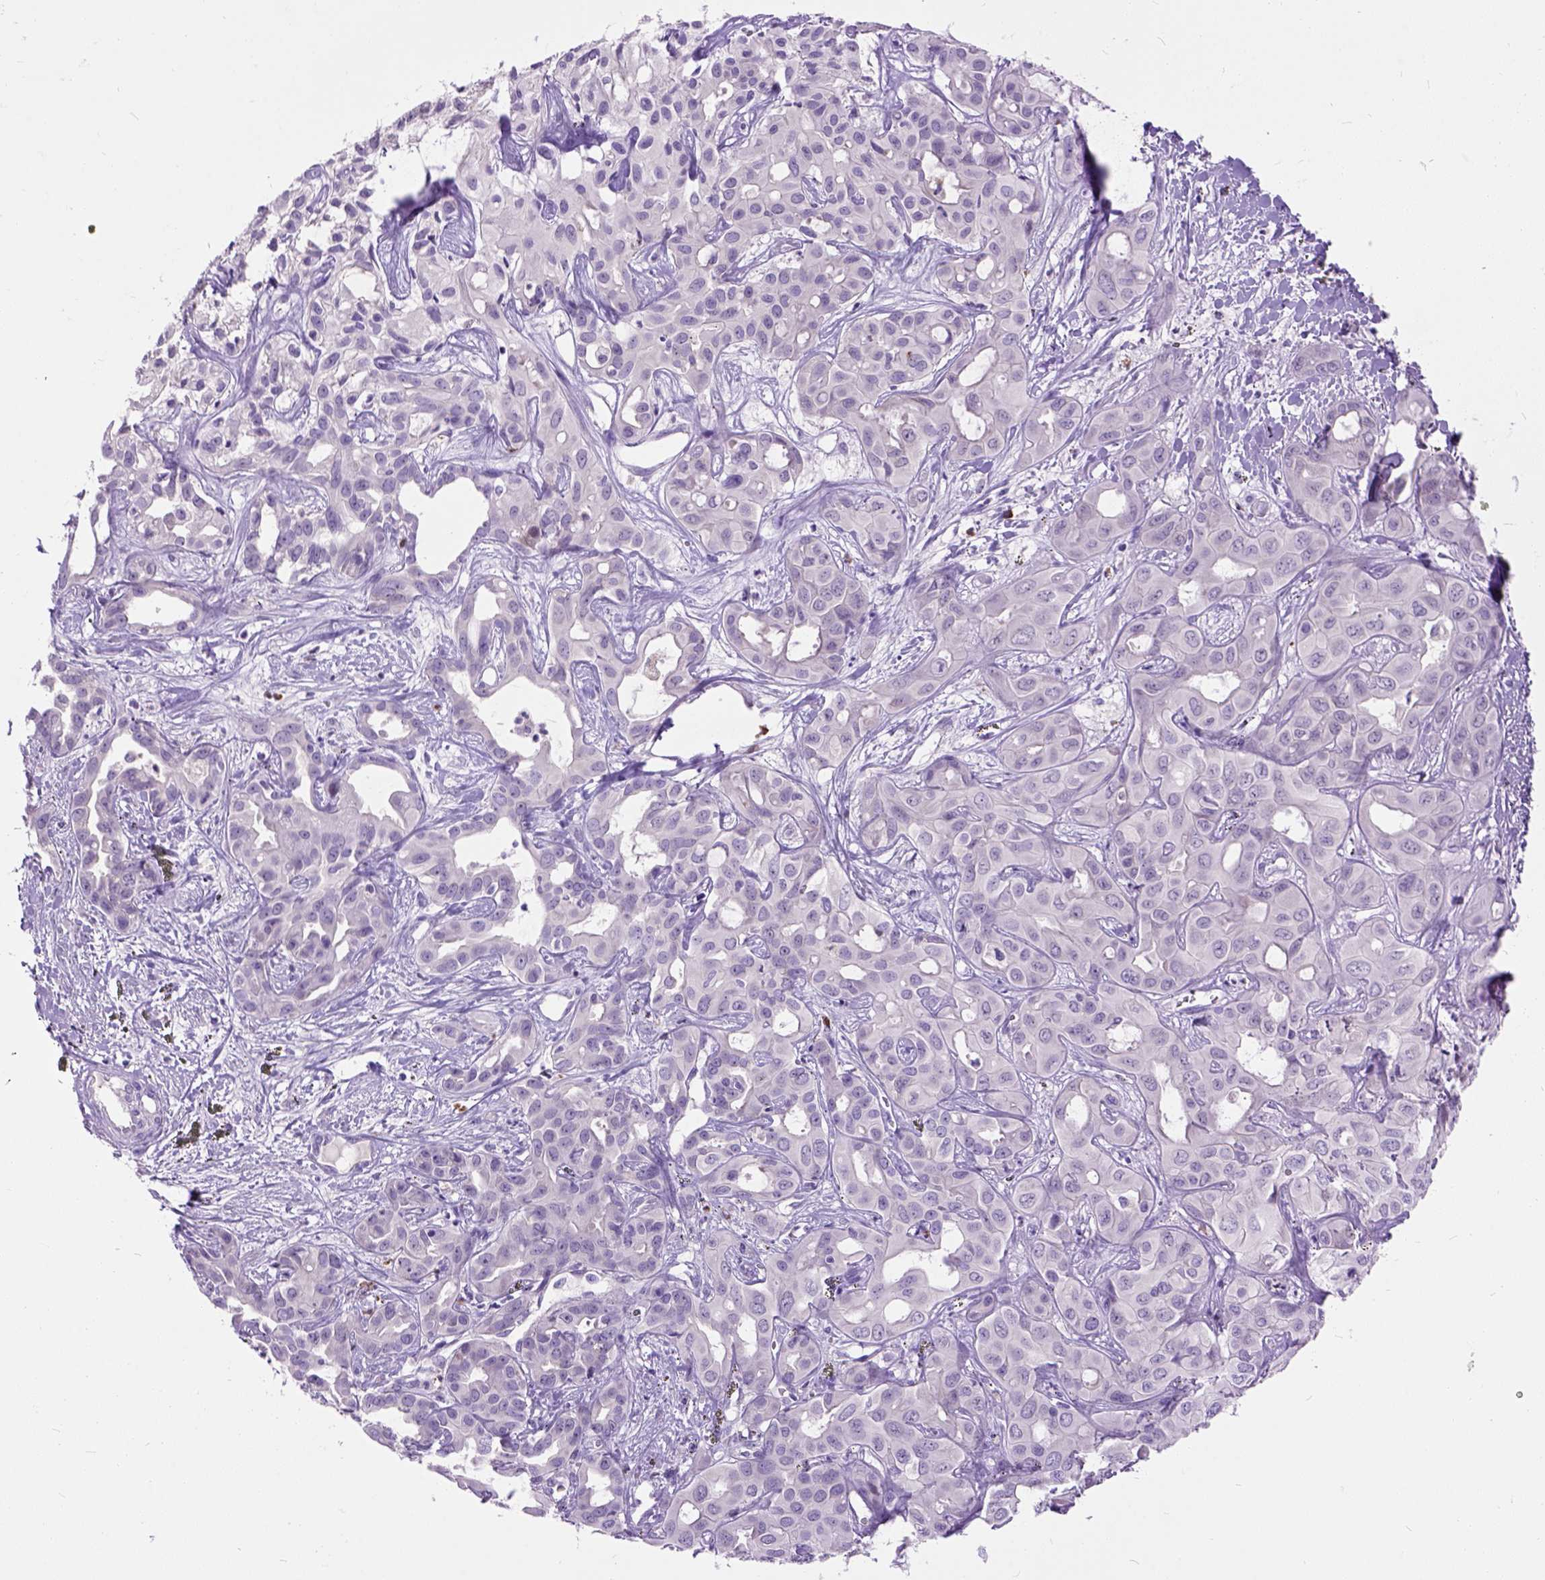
{"staining": {"intensity": "negative", "quantity": "none", "location": "none"}, "tissue": "liver cancer", "cell_type": "Tumor cells", "image_type": "cancer", "snomed": [{"axis": "morphology", "description": "Cholangiocarcinoma"}, {"axis": "topography", "description": "Liver"}], "caption": "The photomicrograph demonstrates no significant positivity in tumor cells of cholangiocarcinoma (liver). The staining is performed using DAB brown chromogen with nuclei counter-stained in using hematoxylin.", "gene": "MAPT", "patient": {"sex": "female", "age": 60}}